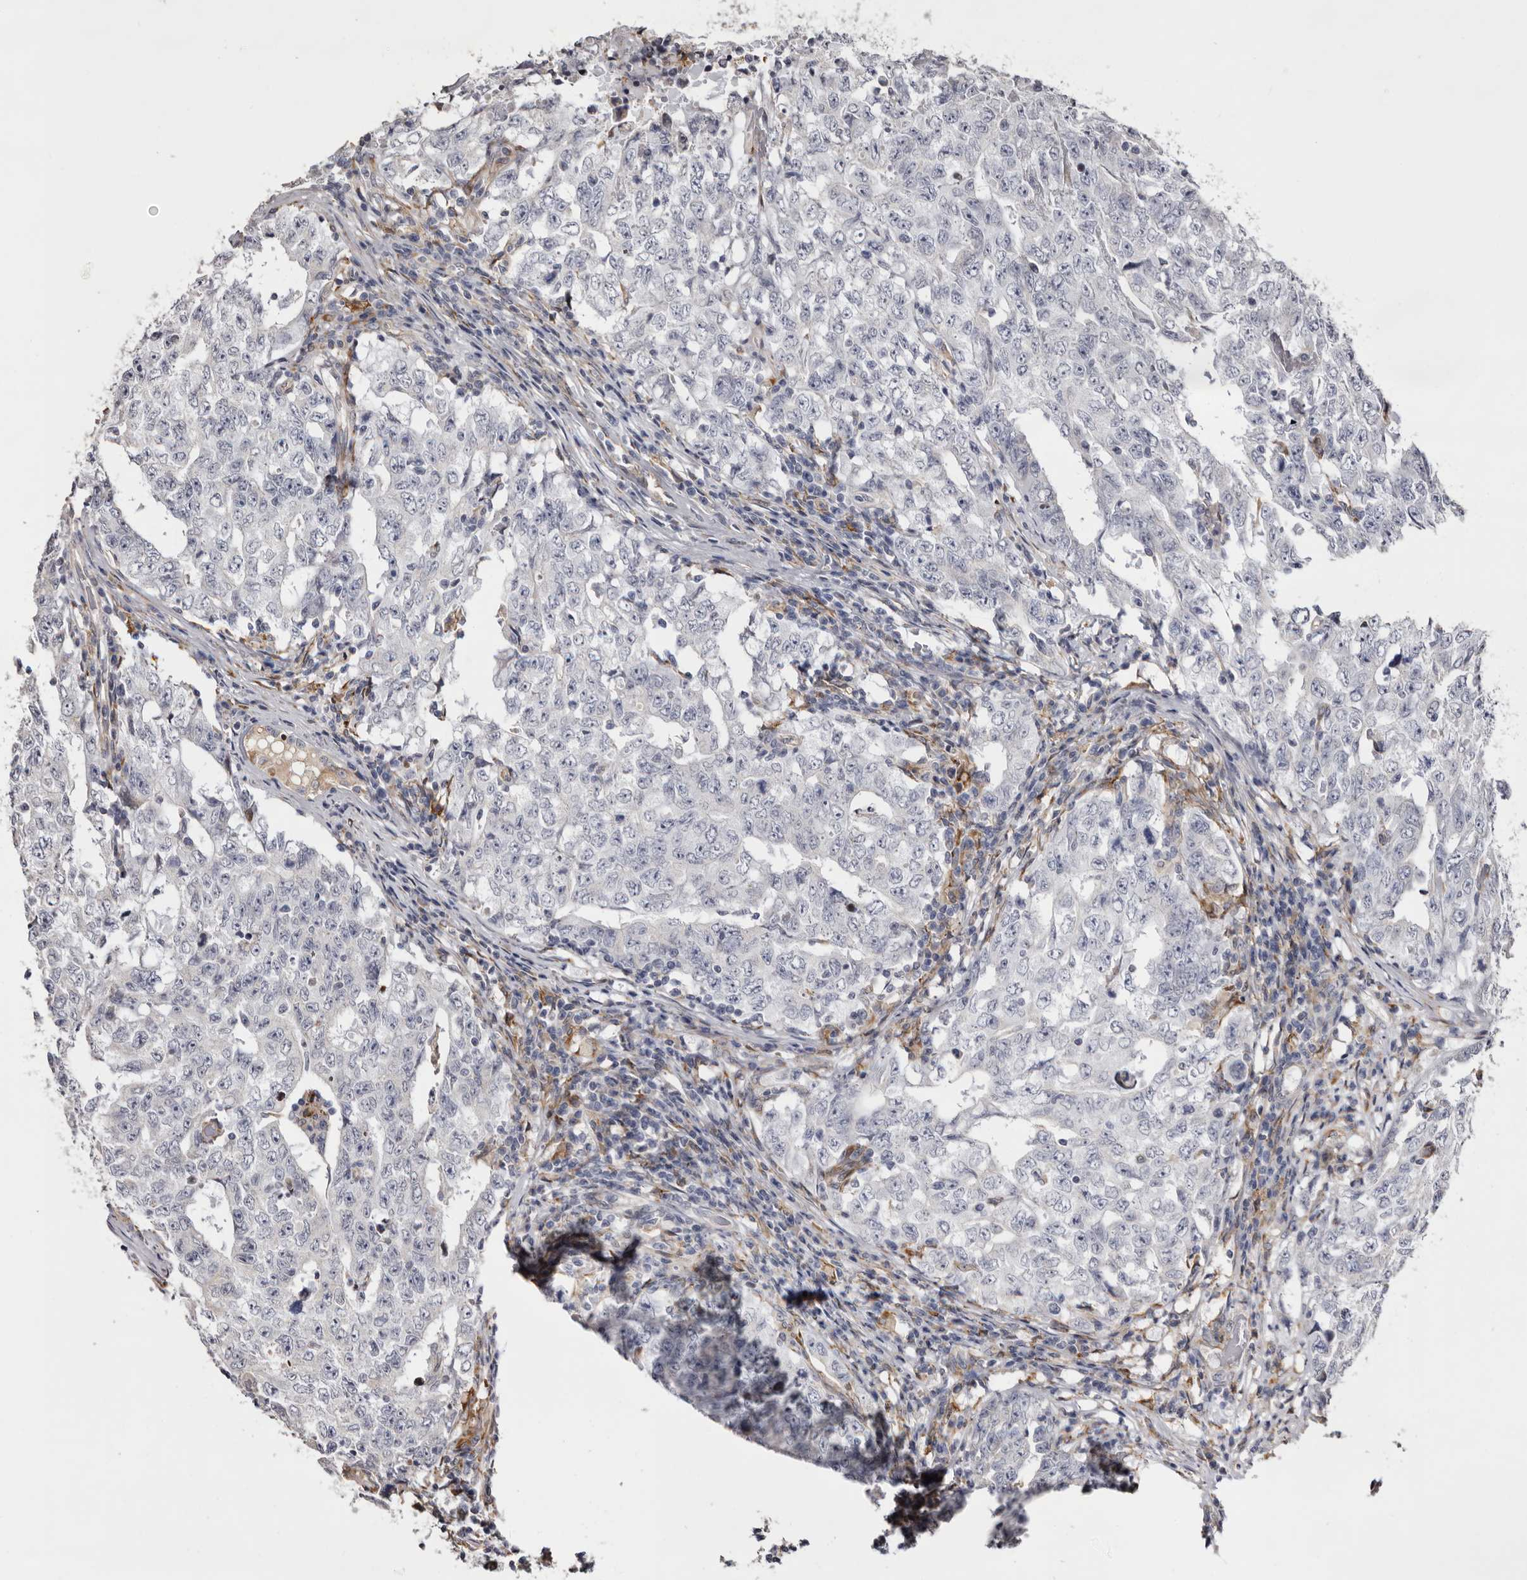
{"staining": {"intensity": "negative", "quantity": "none", "location": "none"}, "tissue": "testis cancer", "cell_type": "Tumor cells", "image_type": "cancer", "snomed": [{"axis": "morphology", "description": "Carcinoma, Embryonal, NOS"}, {"axis": "topography", "description": "Testis"}], "caption": "Human testis embryonal carcinoma stained for a protein using IHC displays no staining in tumor cells.", "gene": "PIGX", "patient": {"sex": "male", "age": 26}}